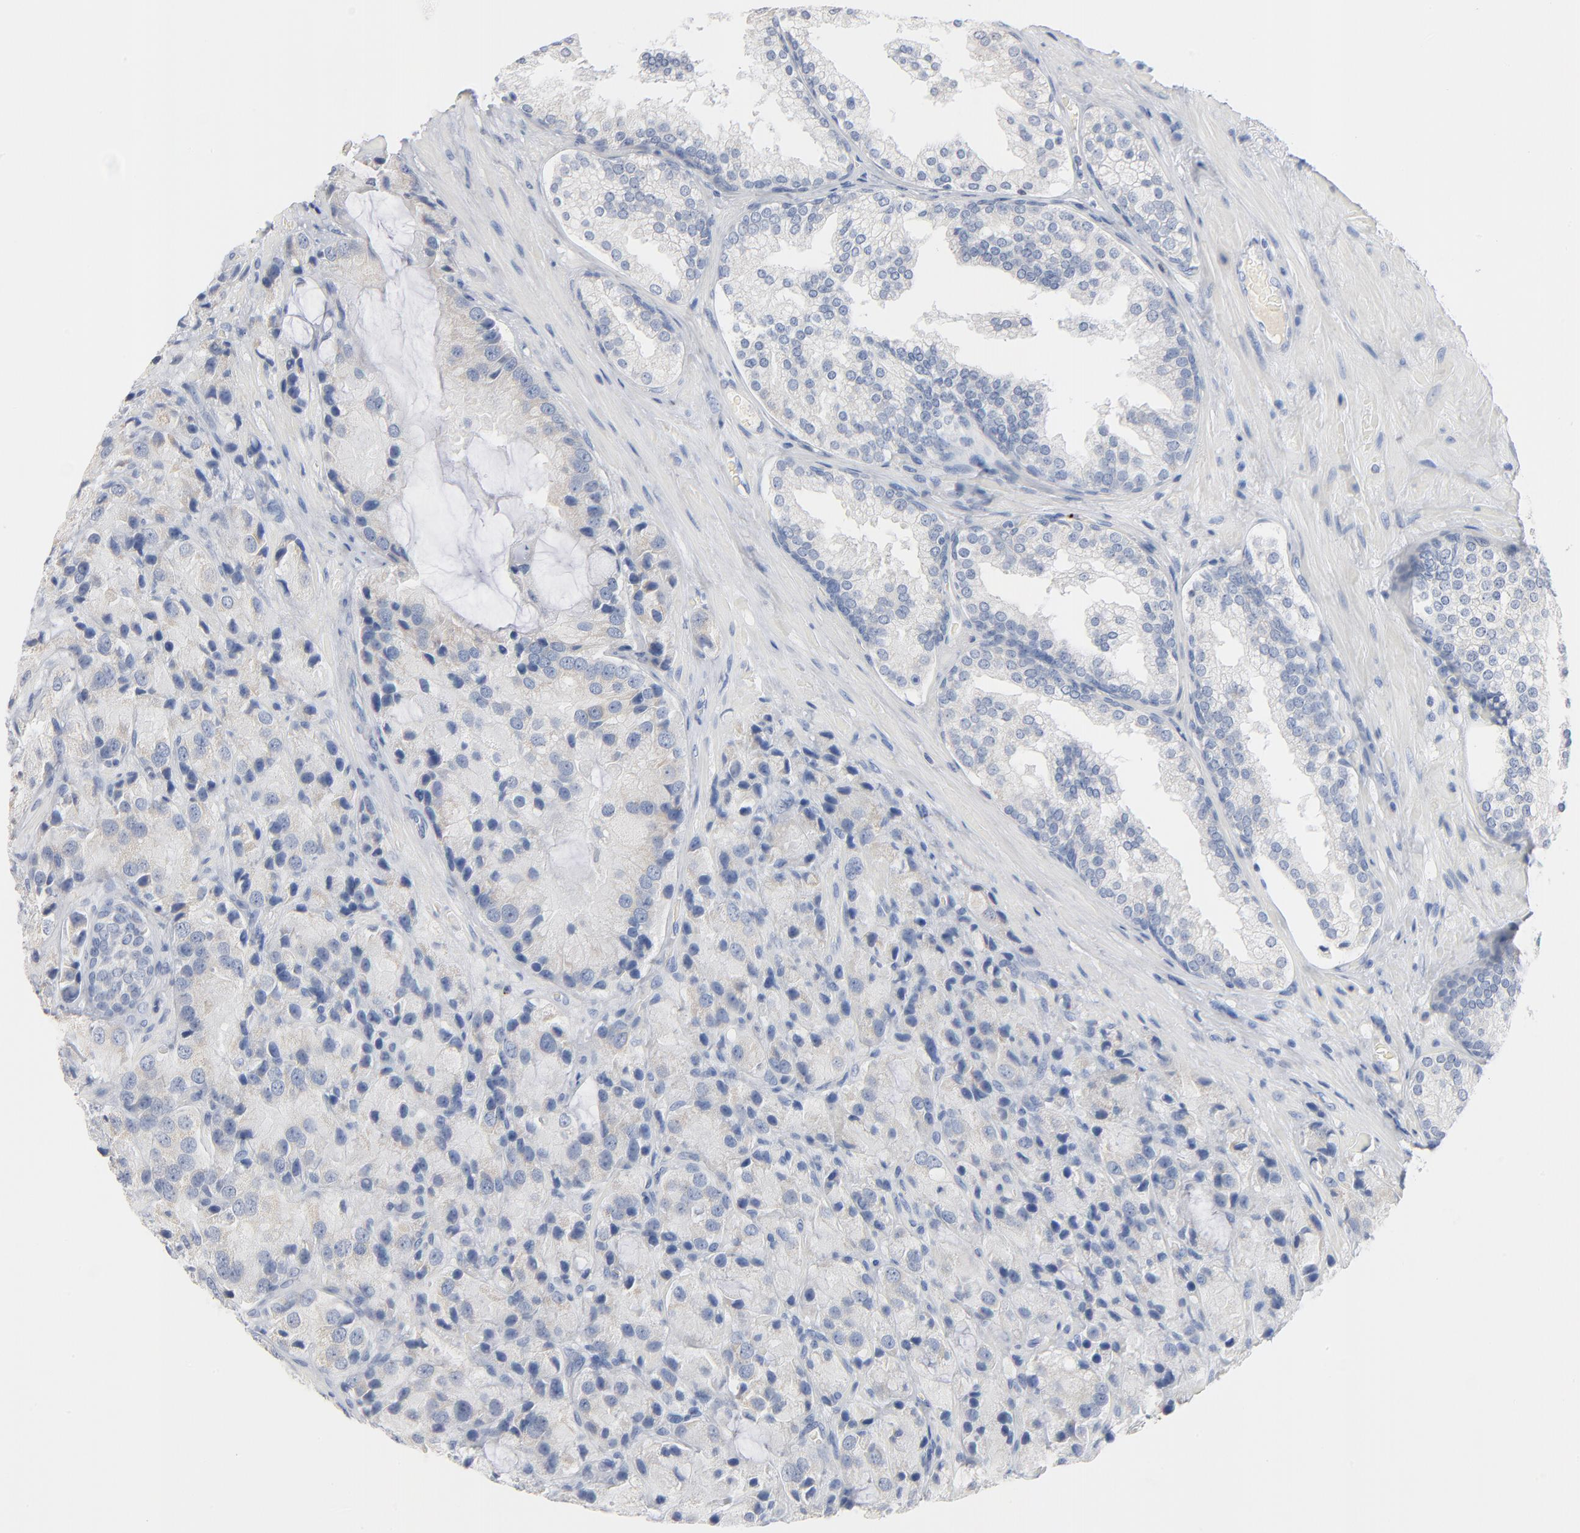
{"staining": {"intensity": "negative", "quantity": "none", "location": "none"}, "tissue": "prostate cancer", "cell_type": "Tumor cells", "image_type": "cancer", "snomed": [{"axis": "morphology", "description": "Adenocarcinoma, High grade"}, {"axis": "topography", "description": "Prostate"}], "caption": "High magnification brightfield microscopy of high-grade adenocarcinoma (prostate) stained with DAB (brown) and counterstained with hematoxylin (blue): tumor cells show no significant expression. The staining is performed using DAB (3,3'-diaminobenzidine) brown chromogen with nuclei counter-stained in using hematoxylin.", "gene": "GZMB", "patient": {"sex": "male", "age": 70}}